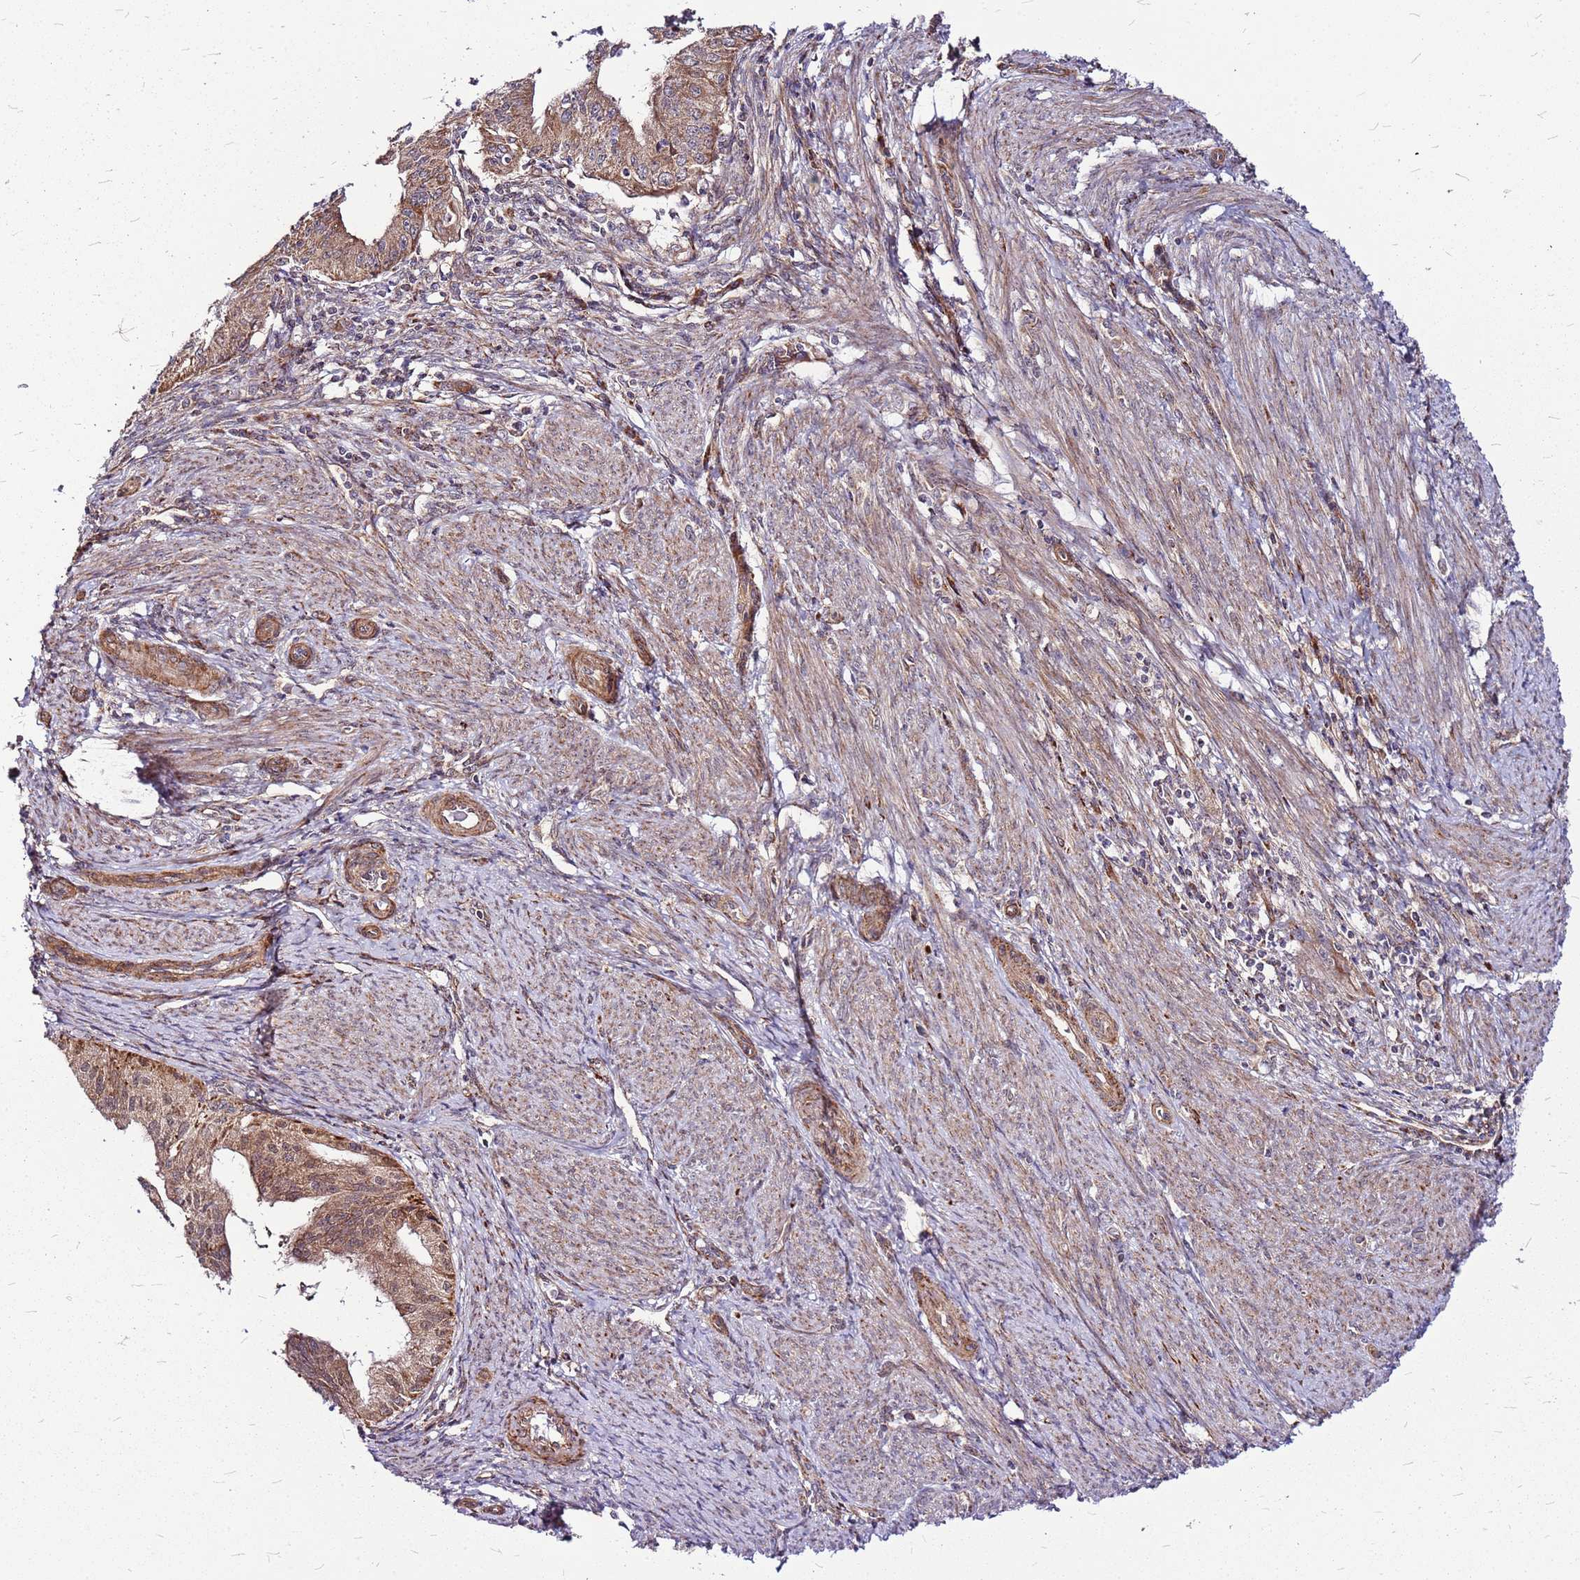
{"staining": {"intensity": "moderate", "quantity": ">75%", "location": "cytoplasmic/membranous,nuclear"}, "tissue": "endometrial cancer", "cell_type": "Tumor cells", "image_type": "cancer", "snomed": [{"axis": "morphology", "description": "Adenocarcinoma, NOS"}, {"axis": "topography", "description": "Endometrium"}], "caption": "IHC of human endometrial cancer displays medium levels of moderate cytoplasmic/membranous and nuclear expression in approximately >75% of tumor cells.", "gene": "OR51T1", "patient": {"sex": "female", "age": 50}}